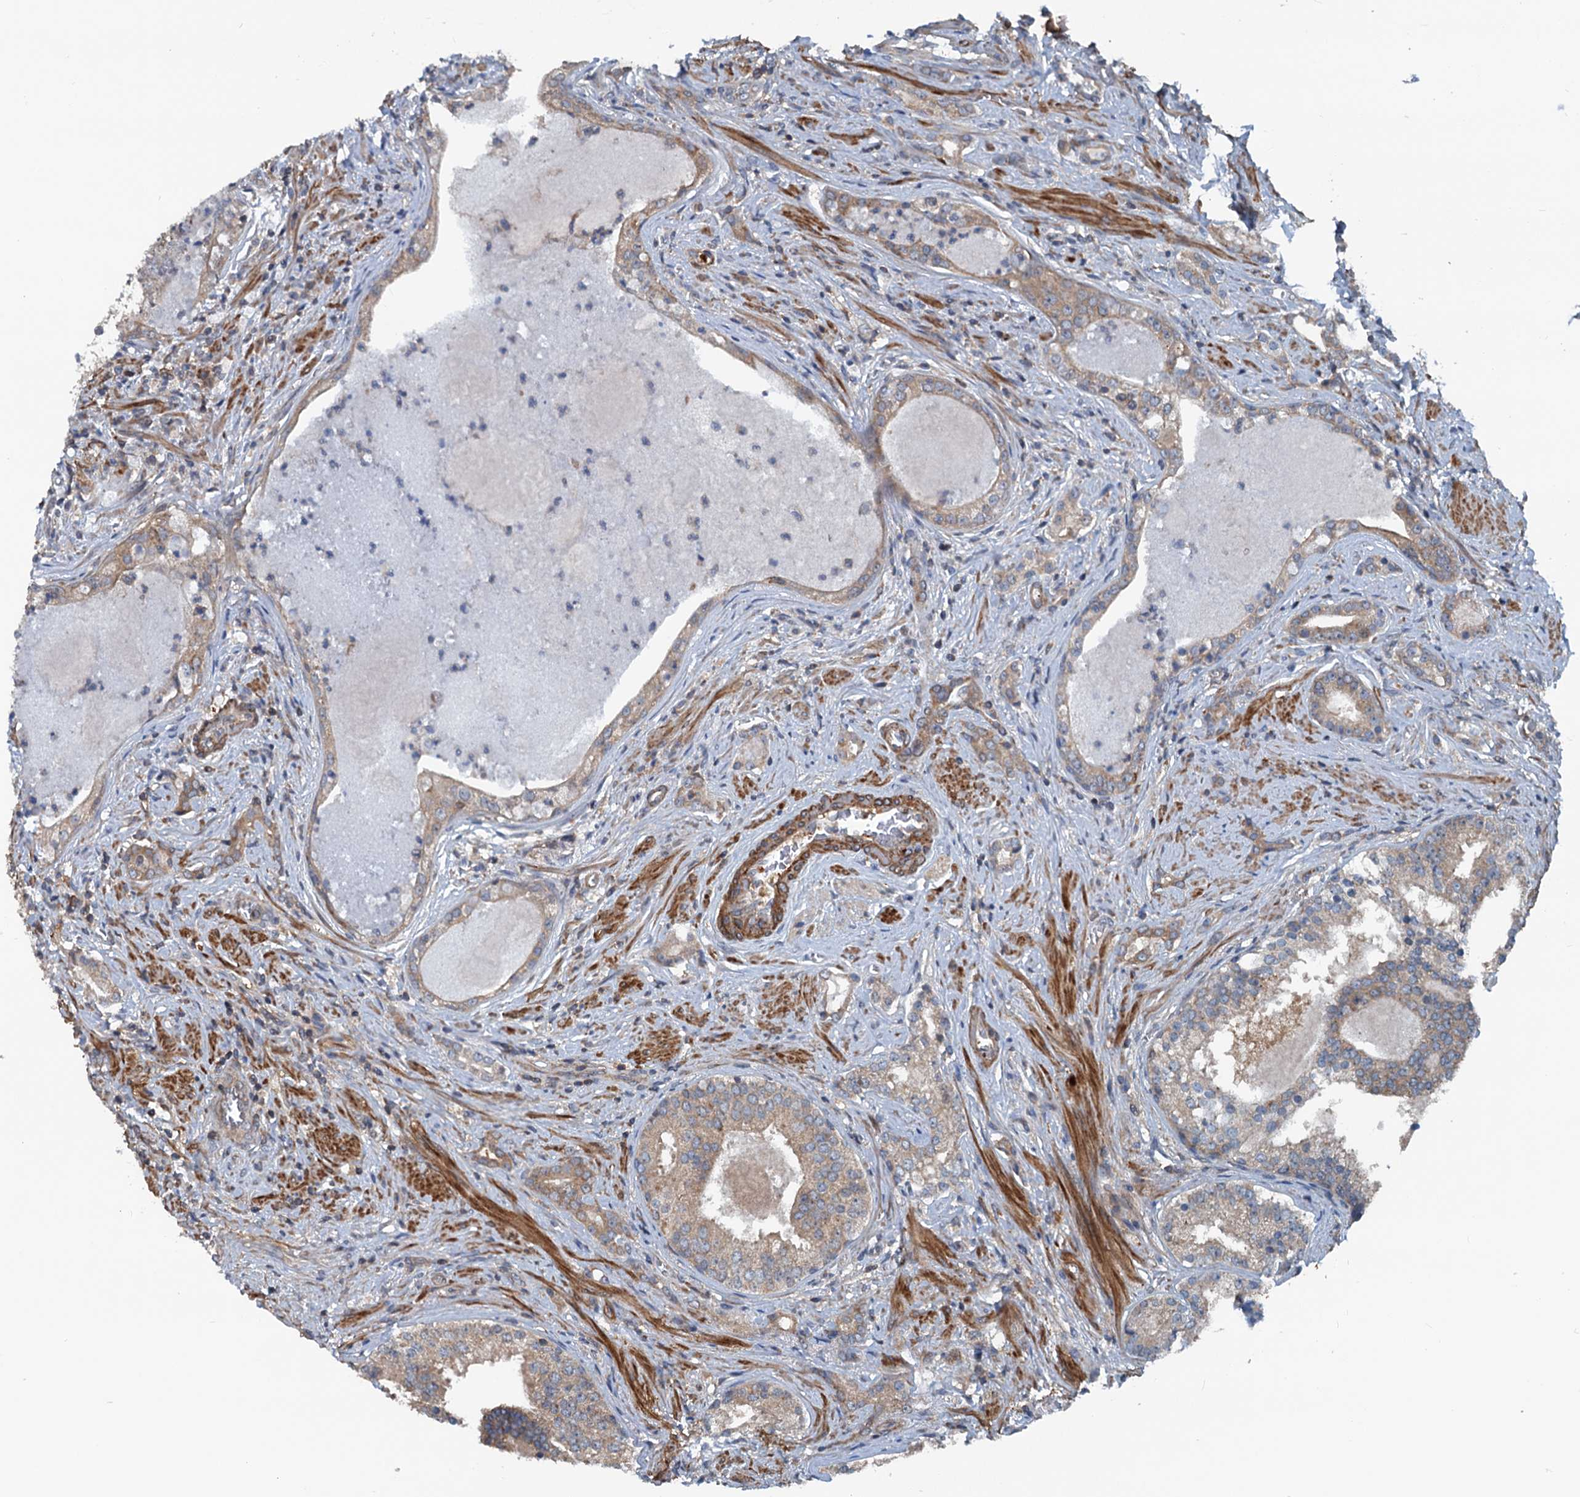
{"staining": {"intensity": "moderate", "quantity": "25%-75%", "location": "cytoplasmic/membranous"}, "tissue": "prostate cancer", "cell_type": "Tumor cells", "image_type": "cancer", "snomed": [{"axis": "morphology", "description": "Adenocarcinoma, High grade"}, {"axis": "topography", "description": "Prostate"}], "caption": "This image exhibits immunohistochemistry staining of prostate adenocarcinoma (high-grade), with medium moderate cytoplasmic/membranous expression in approximately 25%-75% of tumor cells.", "gene": "TEDC1", "patient": {"sex": "male", "age": 58}}